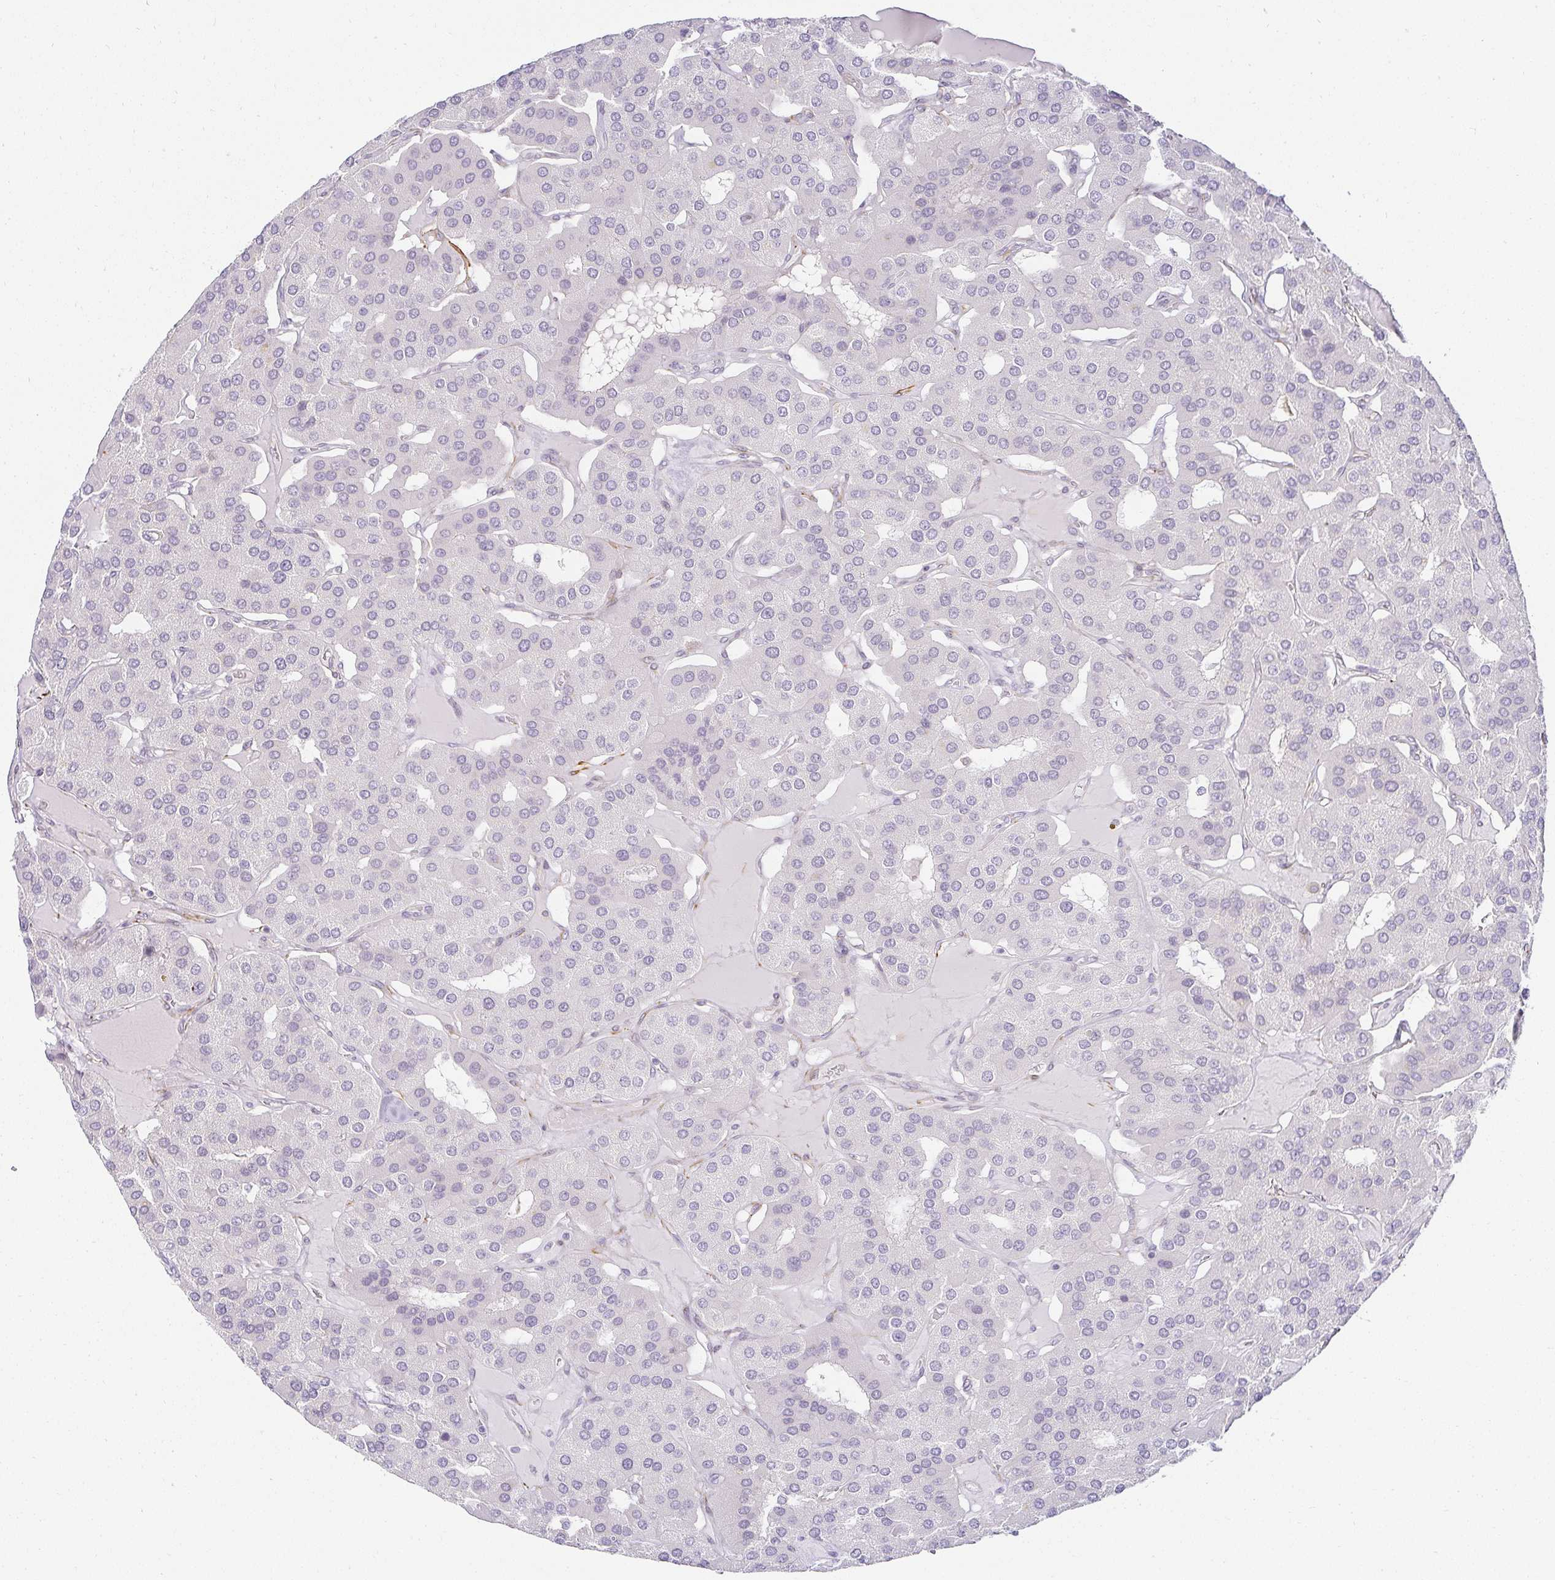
{"staining": {"intensity": "negative", "quantity": "none", "location": "none"}, "tissue": "parathyroid gland", "cell_type": "Glandular cells", "image_type": "normal", "snomed": [{"axis": "morphology", "description": "Normal tissue, NOS"}, {"axis": "morphology", "description": "Adenoma, NOS"}, {"axis": "topography", "description": "Parathyroid gland"}], "caption": "Human parathyroid gland stained for a protein using immunohistochemistry reveals no staining in glandular cells.", "gene": "ACAN", "patient": {"sex": "female", "age": 86}}